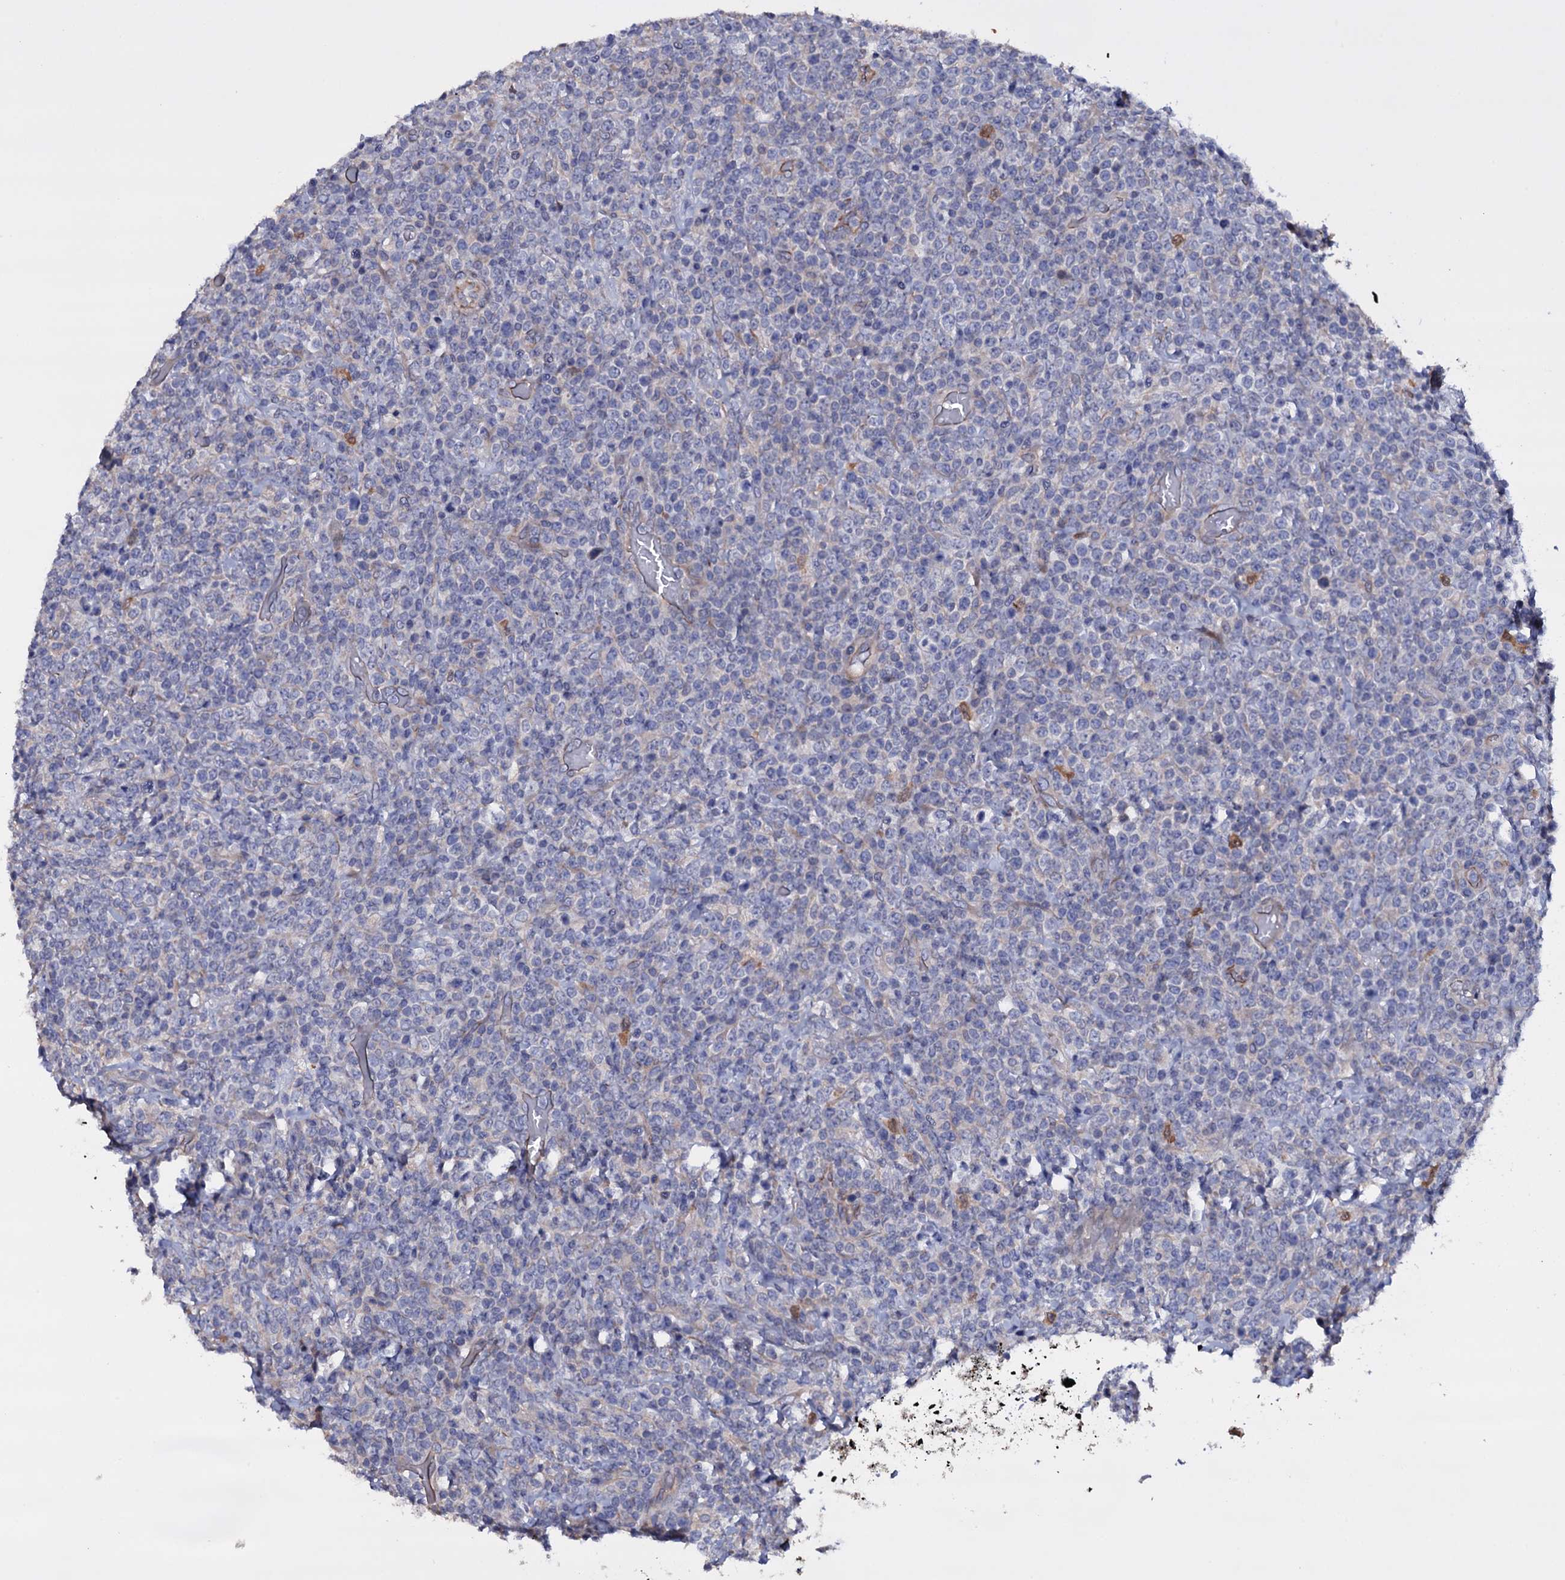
{"staining": {"intensity": "negative", "quantity": "none", "location": "none"}, "tissue": "lymphoma", "cell_type": "Tumor cells", "image_type": "cancer", "snomed": [{"axis": "morphology", "description": "Malignant lymphoma, non-Hodgkin's type, High grade"}, {"axis": "topography", "description": "Colon"}], "caption": "This is a histopathology image of immunohistochemistry (IHC) staining of high-grade malignant lymphoma, non-Hodgkin's type, which shows no positivity in tumor cells.", "gene": "BCL2L14", "patient": {"sex": "female", "age": 53}}